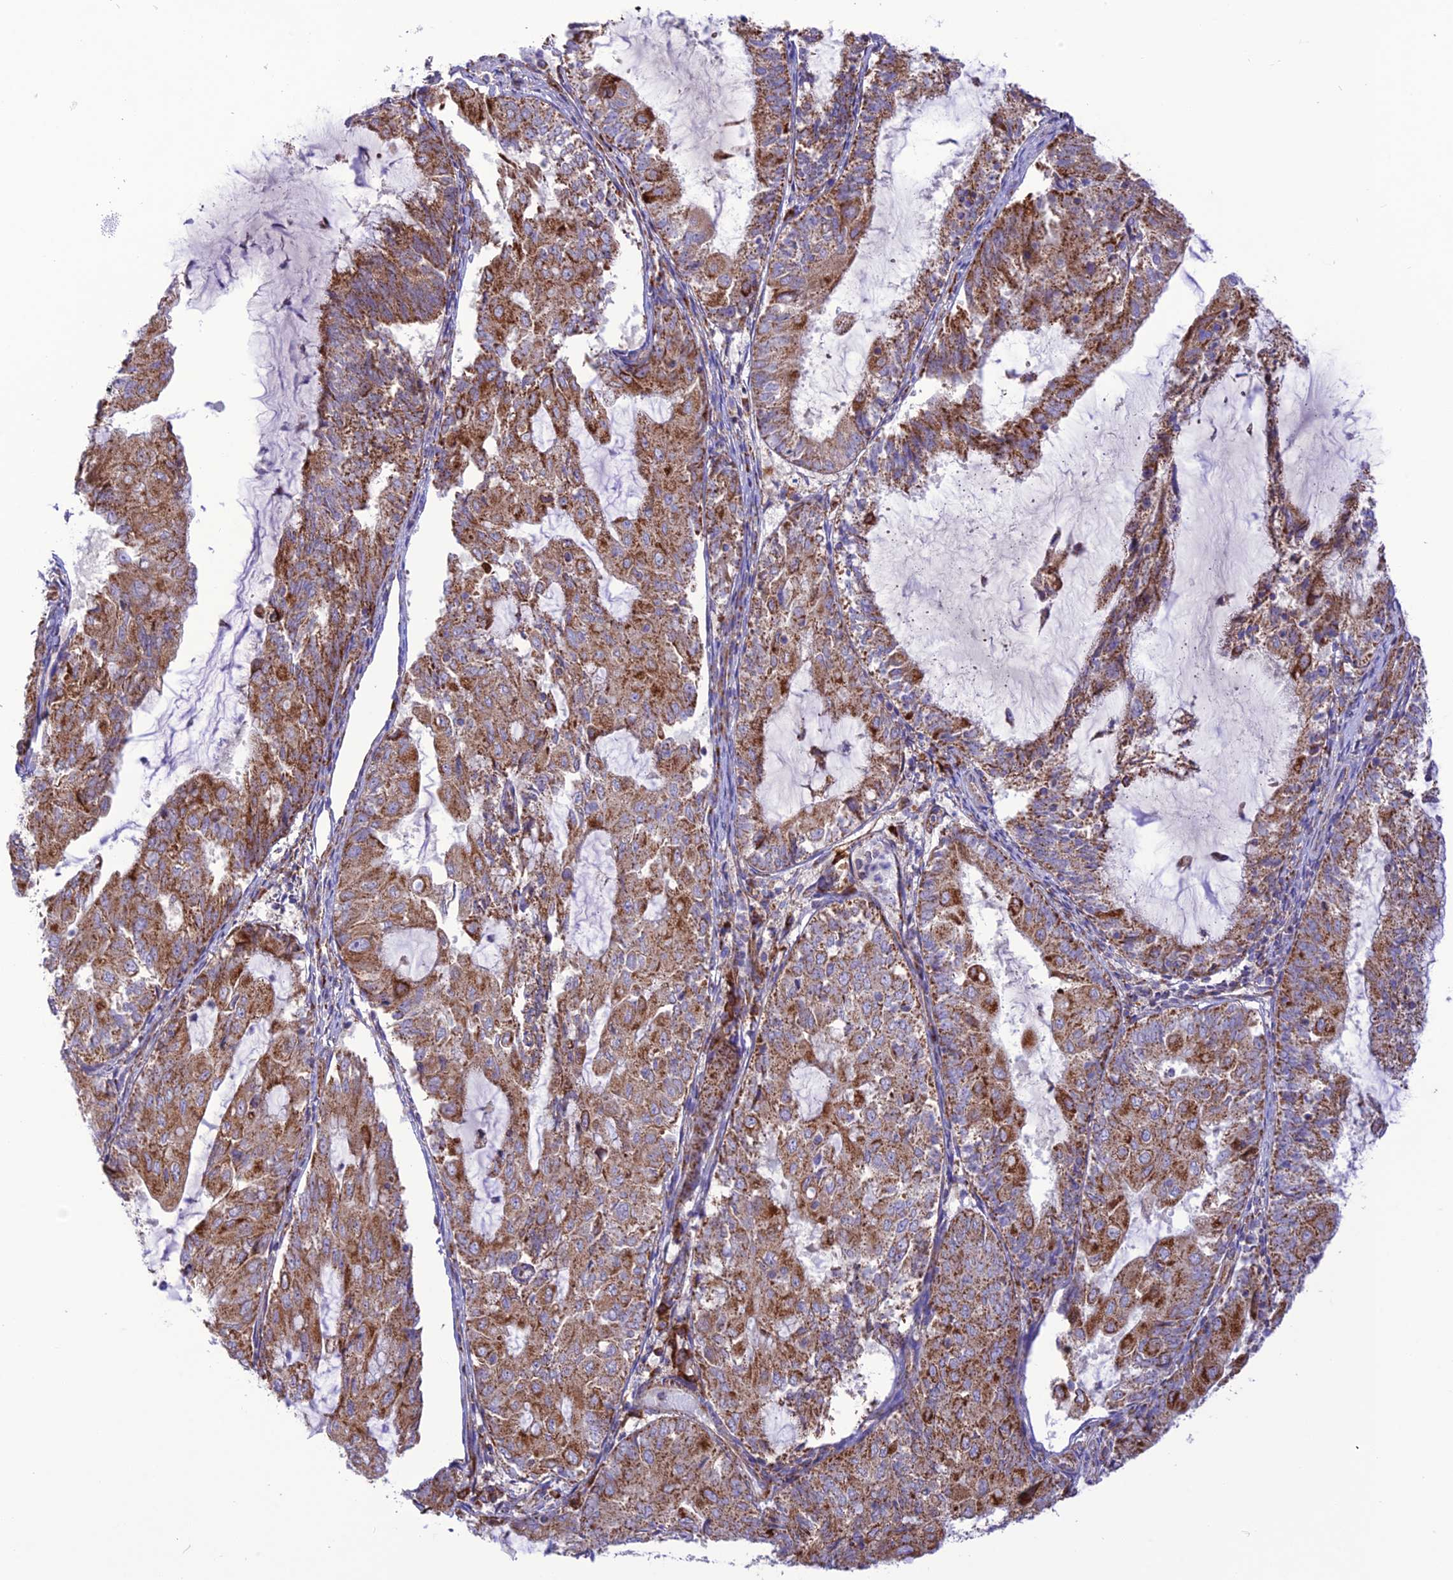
{"staining": {"intensity": "moderate", "quantity": ">75%", "location": "cytoplasmic/membranous"}, "tissue": "endometrial cancer", "cell_type": "Tumor cells", "image_type": "cancer", "snomed": [{"axis": "morphology", "description": "Adenocarcinoma, NOS"}, {"axis": "topography", "description": "Endometrium"}], "caption": "Endometrial adenocarcinoma tissue shows moderate cytoplasmic/membranous positivity in about >75% of tumor cells (DAB IHC with brightfield microscopy, high magnification).", "gene": "UAP1L1", "patient": {"sex": "female", "age": 81}}